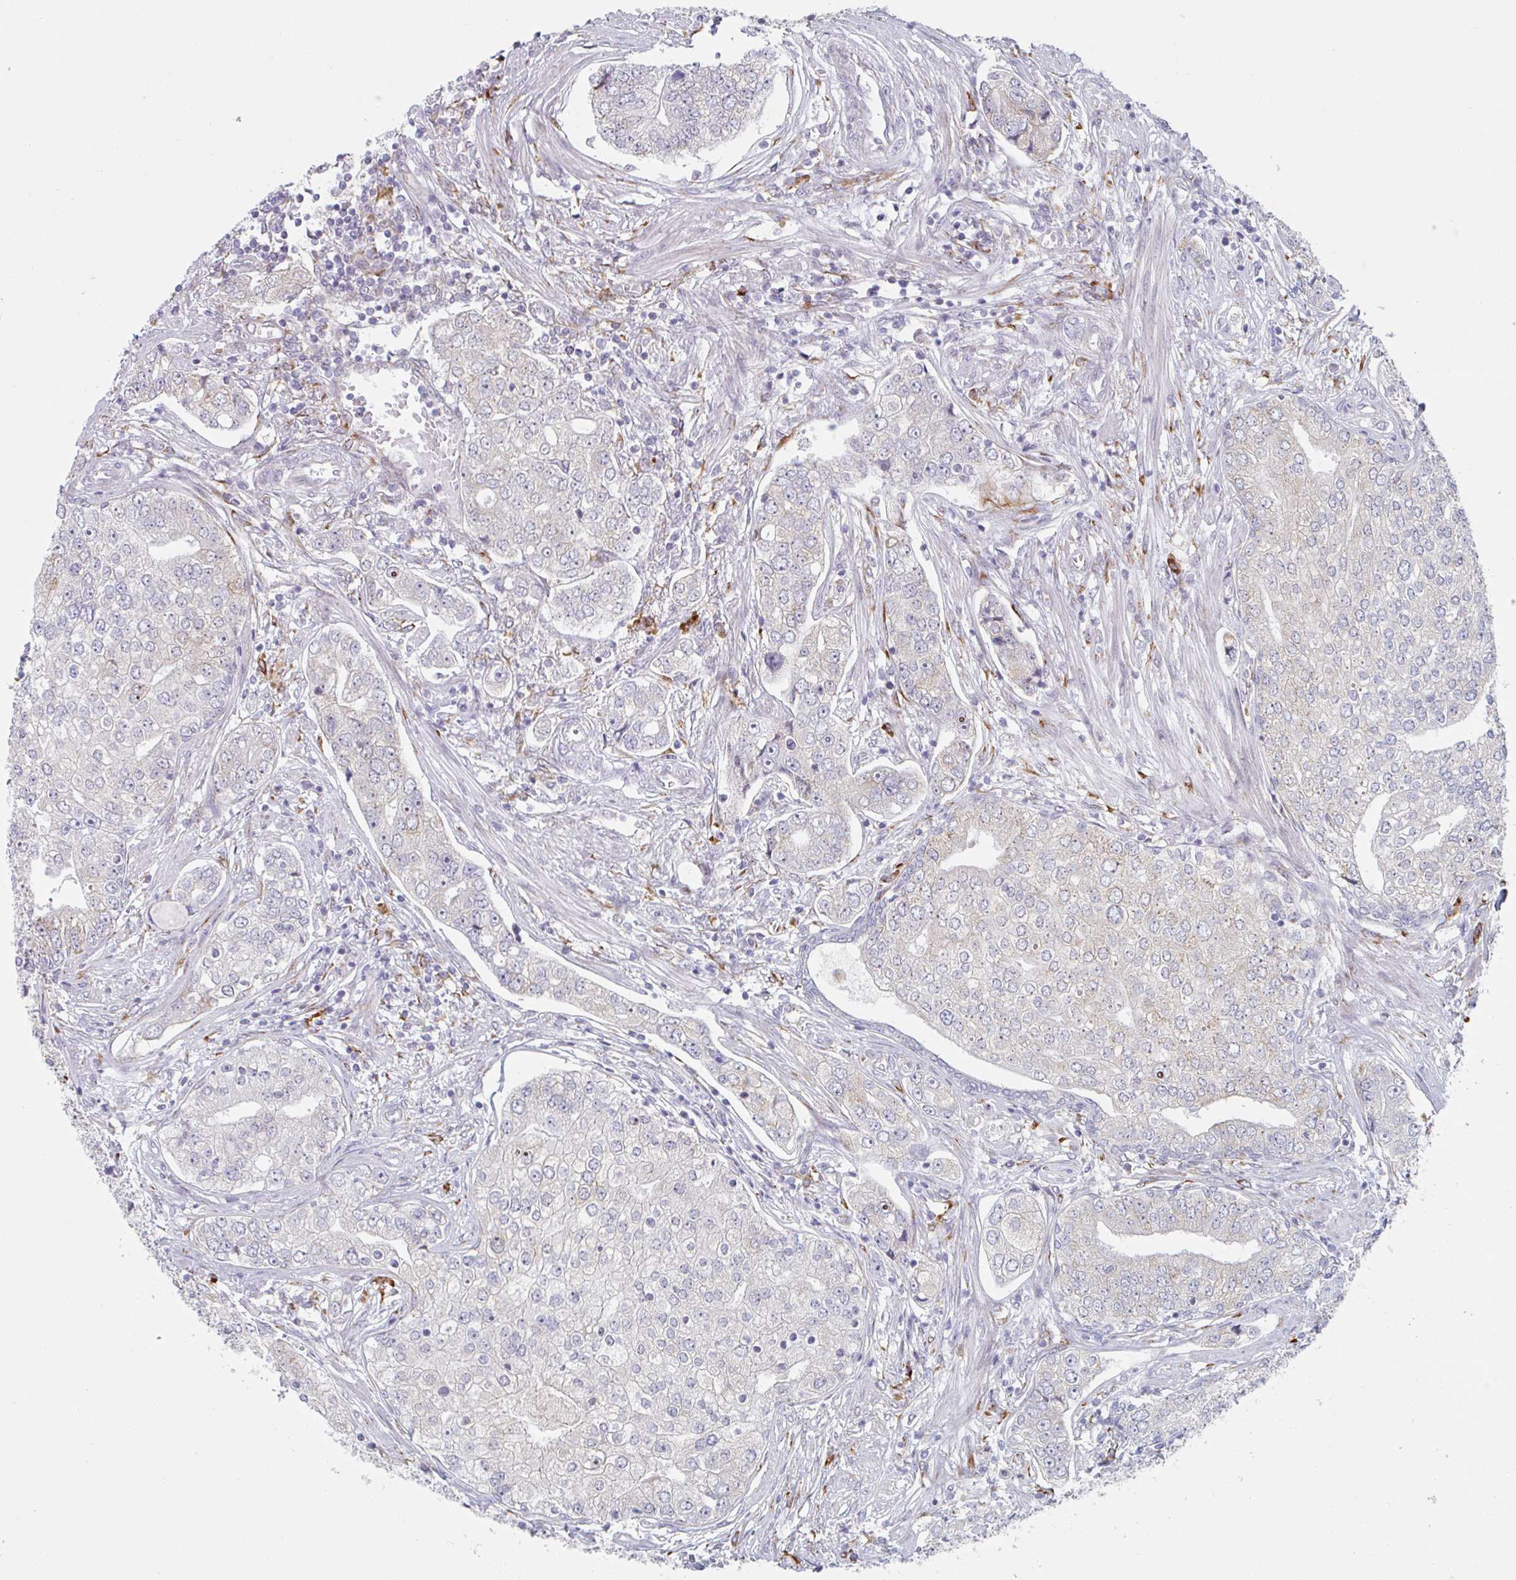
{"staining": {"intensity": "negative", "quantity": "none", "location": "none"}, "tissue": "prostate cancer", "cell_type": "Tumor cells", "image_type": "cancer", "snomed": [{"axis": "morphology", "description": "Adenocarcinoma, High grade"}, {"axis": "topography", "description": "Prostate"}], "caption": "High power microscopy micrograph of an immunohistochemistry micrograph of prostate cancer, revealing no significant positivity in tumor cells.", "gene": "TRAPPC10", "patient": {"sex": "male", "age": 60}}